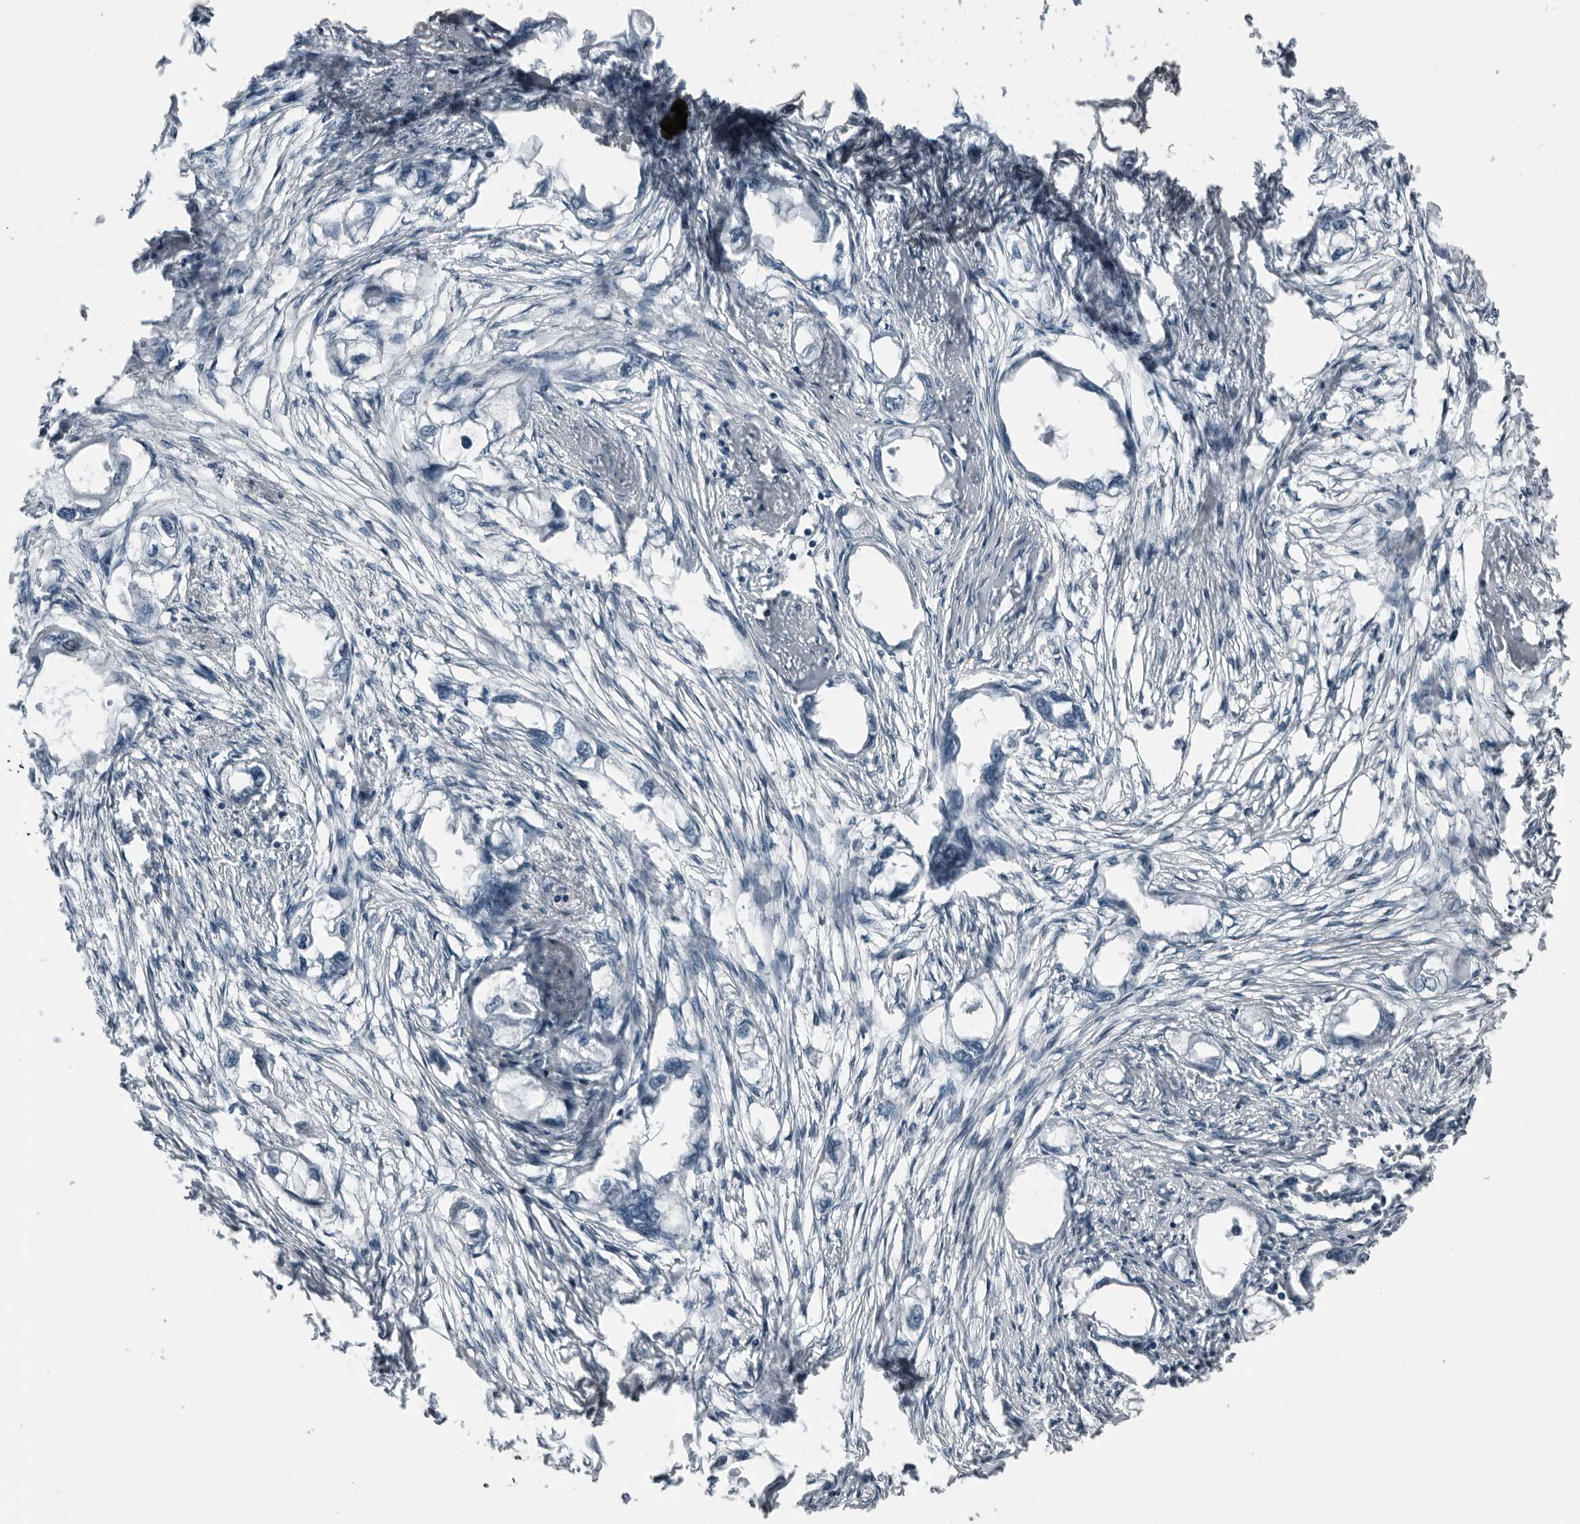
{"staining": {"intensity": "negative", "quantity": "none", "location": "none"}, "tissue": "endometrial cancer", "cell_type": "Tumor cells", "image_type": "cancer", "snomed": [{"axis": "morphology", "description": "Adenocarcinoma, NOS"}, {"axis": "morphology", "description": "Adenocarcinoma, metastatic, NOS"}, {"axis": "topography", "description": "Adipose tissue"}, {"axis": "topography", "description": "Endometrium"}], "caption": "High power microscopy photomicrograph of an immunohistochemistry (IHC) photomicrograph of endometrial cancer (metastatic adenocarcinoma), revealing no significant expression in tumor cells. (DAB immunohistochemistry visualized using brightfield microscopy, high magnification).", "gene": "PRSS1", "patient": {"sex": "female", "age": 67}}